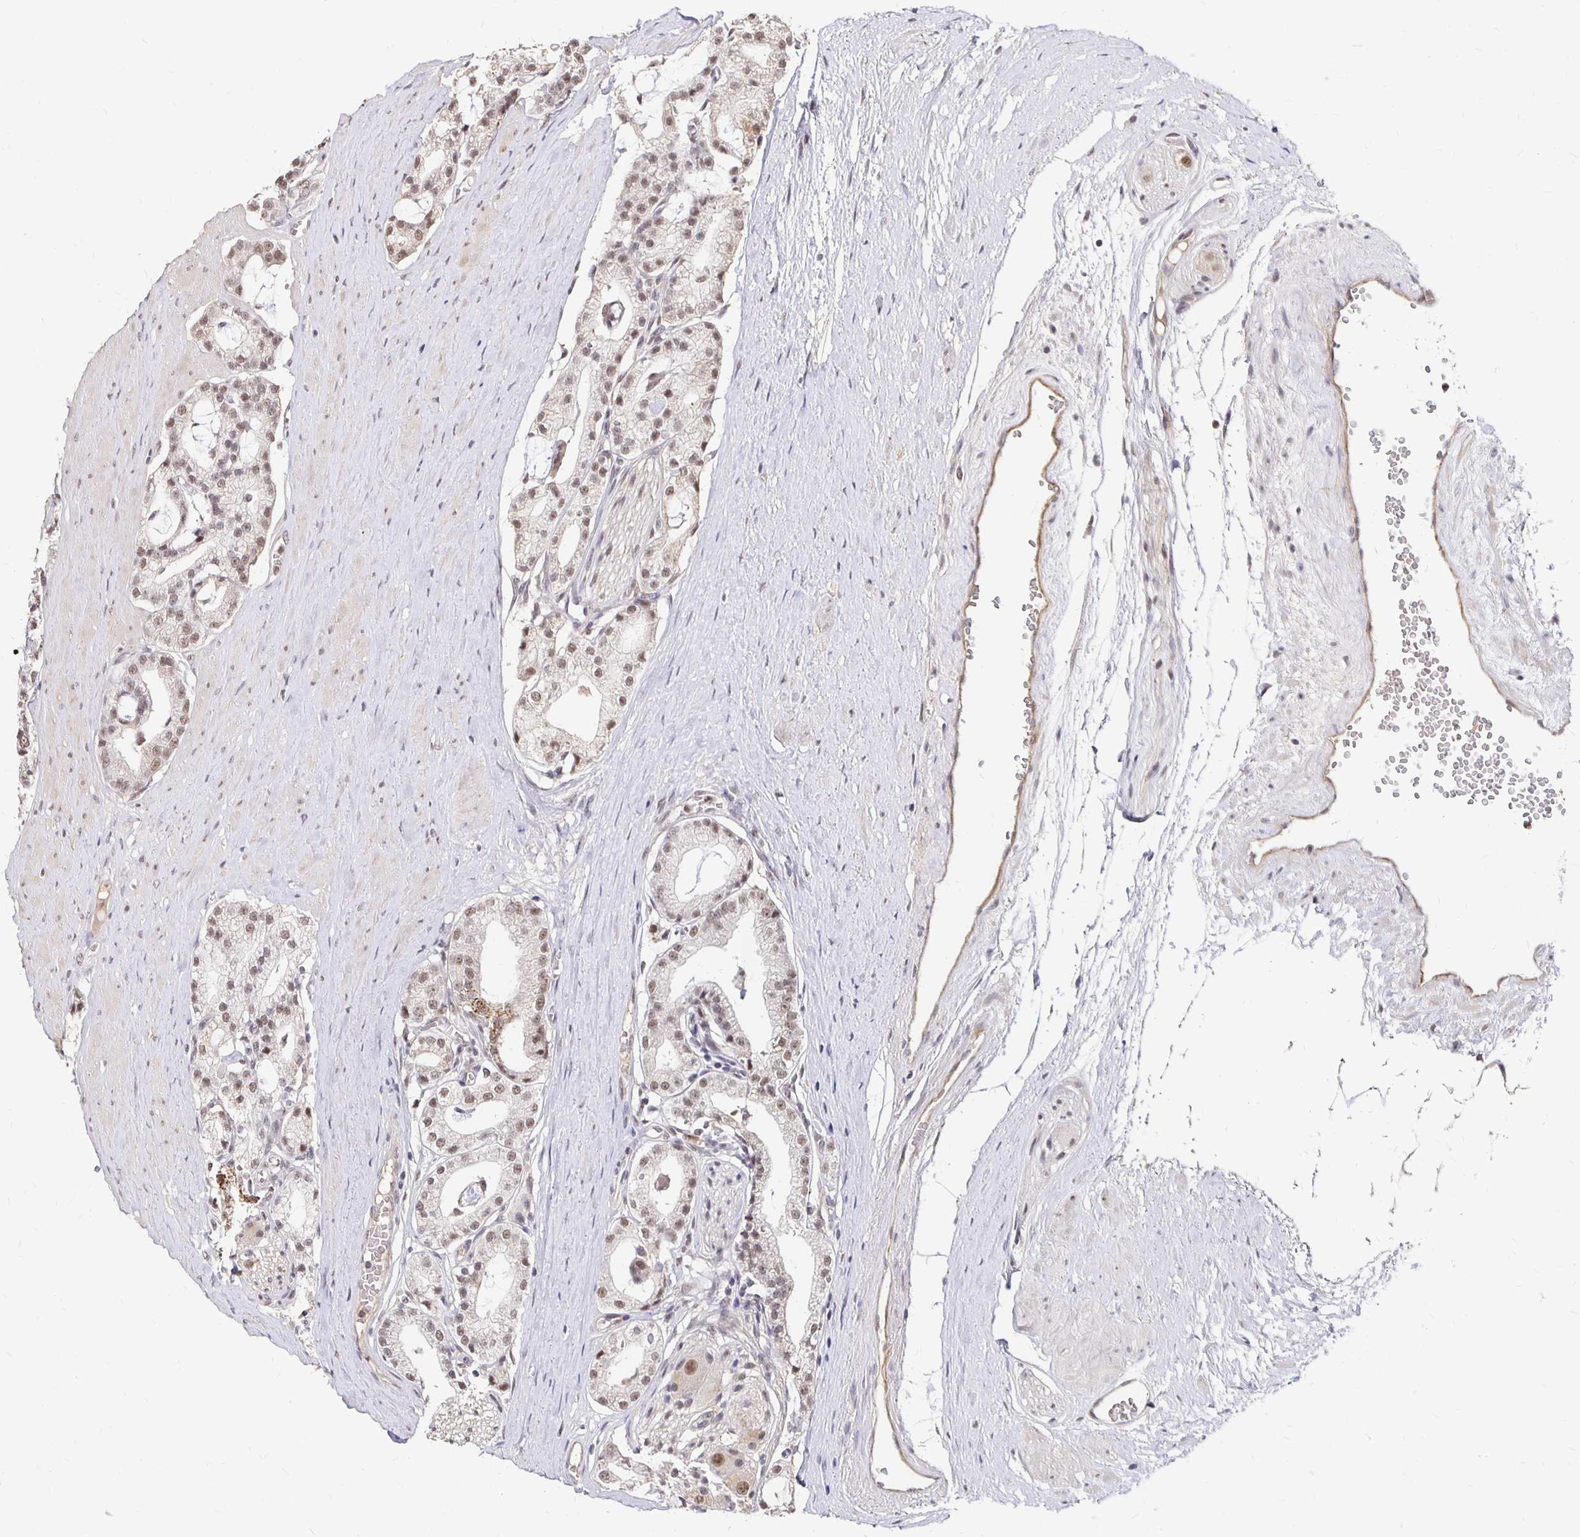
{"staining": {"intensity": "moderate", "quantity": ">75%", "location": "nuclear"}, "tissue": "prostate cancer", "cell_type": "Tumor cells", "image_type": "cancer", "snomed": [{"axis": "morphology", "description": "Adenocarcinoma, High grade"}, {"axis": "topography", "description": "Prostate"}], "caption": "Protein positivity by immunohistochemistry shows moderate nuclear staining in about >75% of tumor cells in high-grade adenocarcinoma (prostate). (DAB (3,3'-diaminobenzidine) = brown stain, brightfield microscopy at high magnification).", "gene": "CLASRP", "patient": {"sex": "male", "age": 71}}